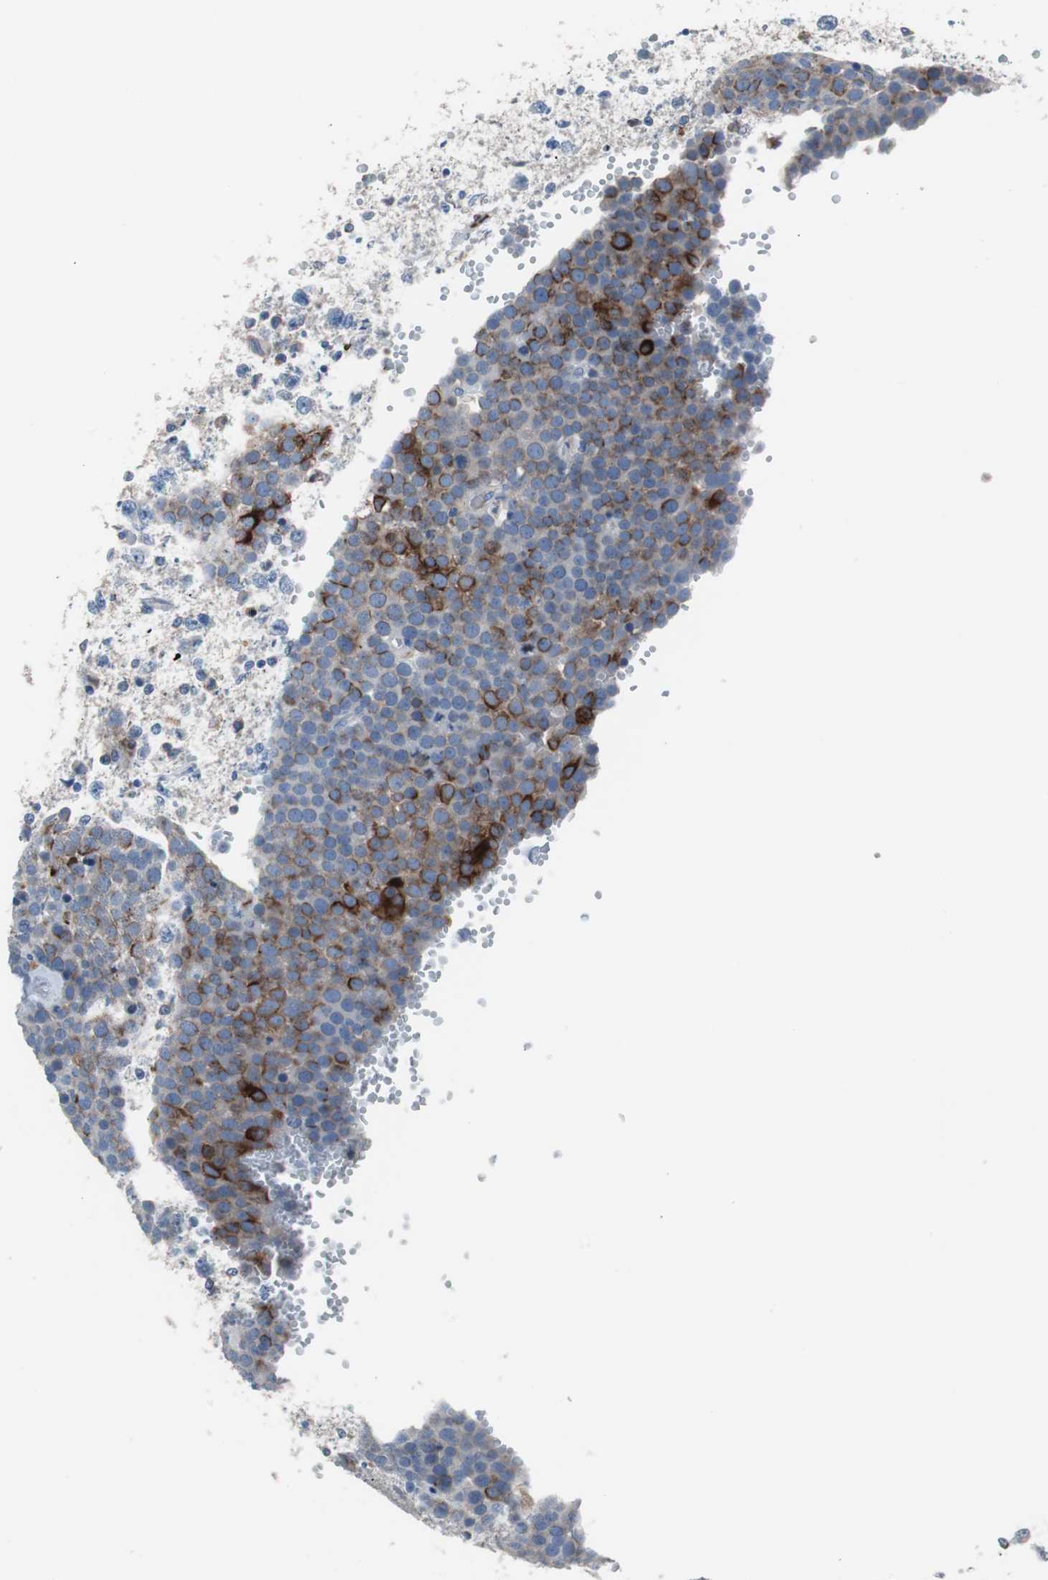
{"staining": {"intensity": "negative", "quantity": "none", "location": "none"}, "tissue": "testis cancer", "cell_type": "Tumor cells", "image_type": "cancer", "snomed": [{"axis": "morphology", "description": "Seminoma, NOS"}, {"axis": "topography", "description": "Testis"}], "caption": "Tumor cells are negative for brown protein staining in testis seminoma.", "gene": "FCGR2B", "patient": {"sex": "male", "age": 71}}